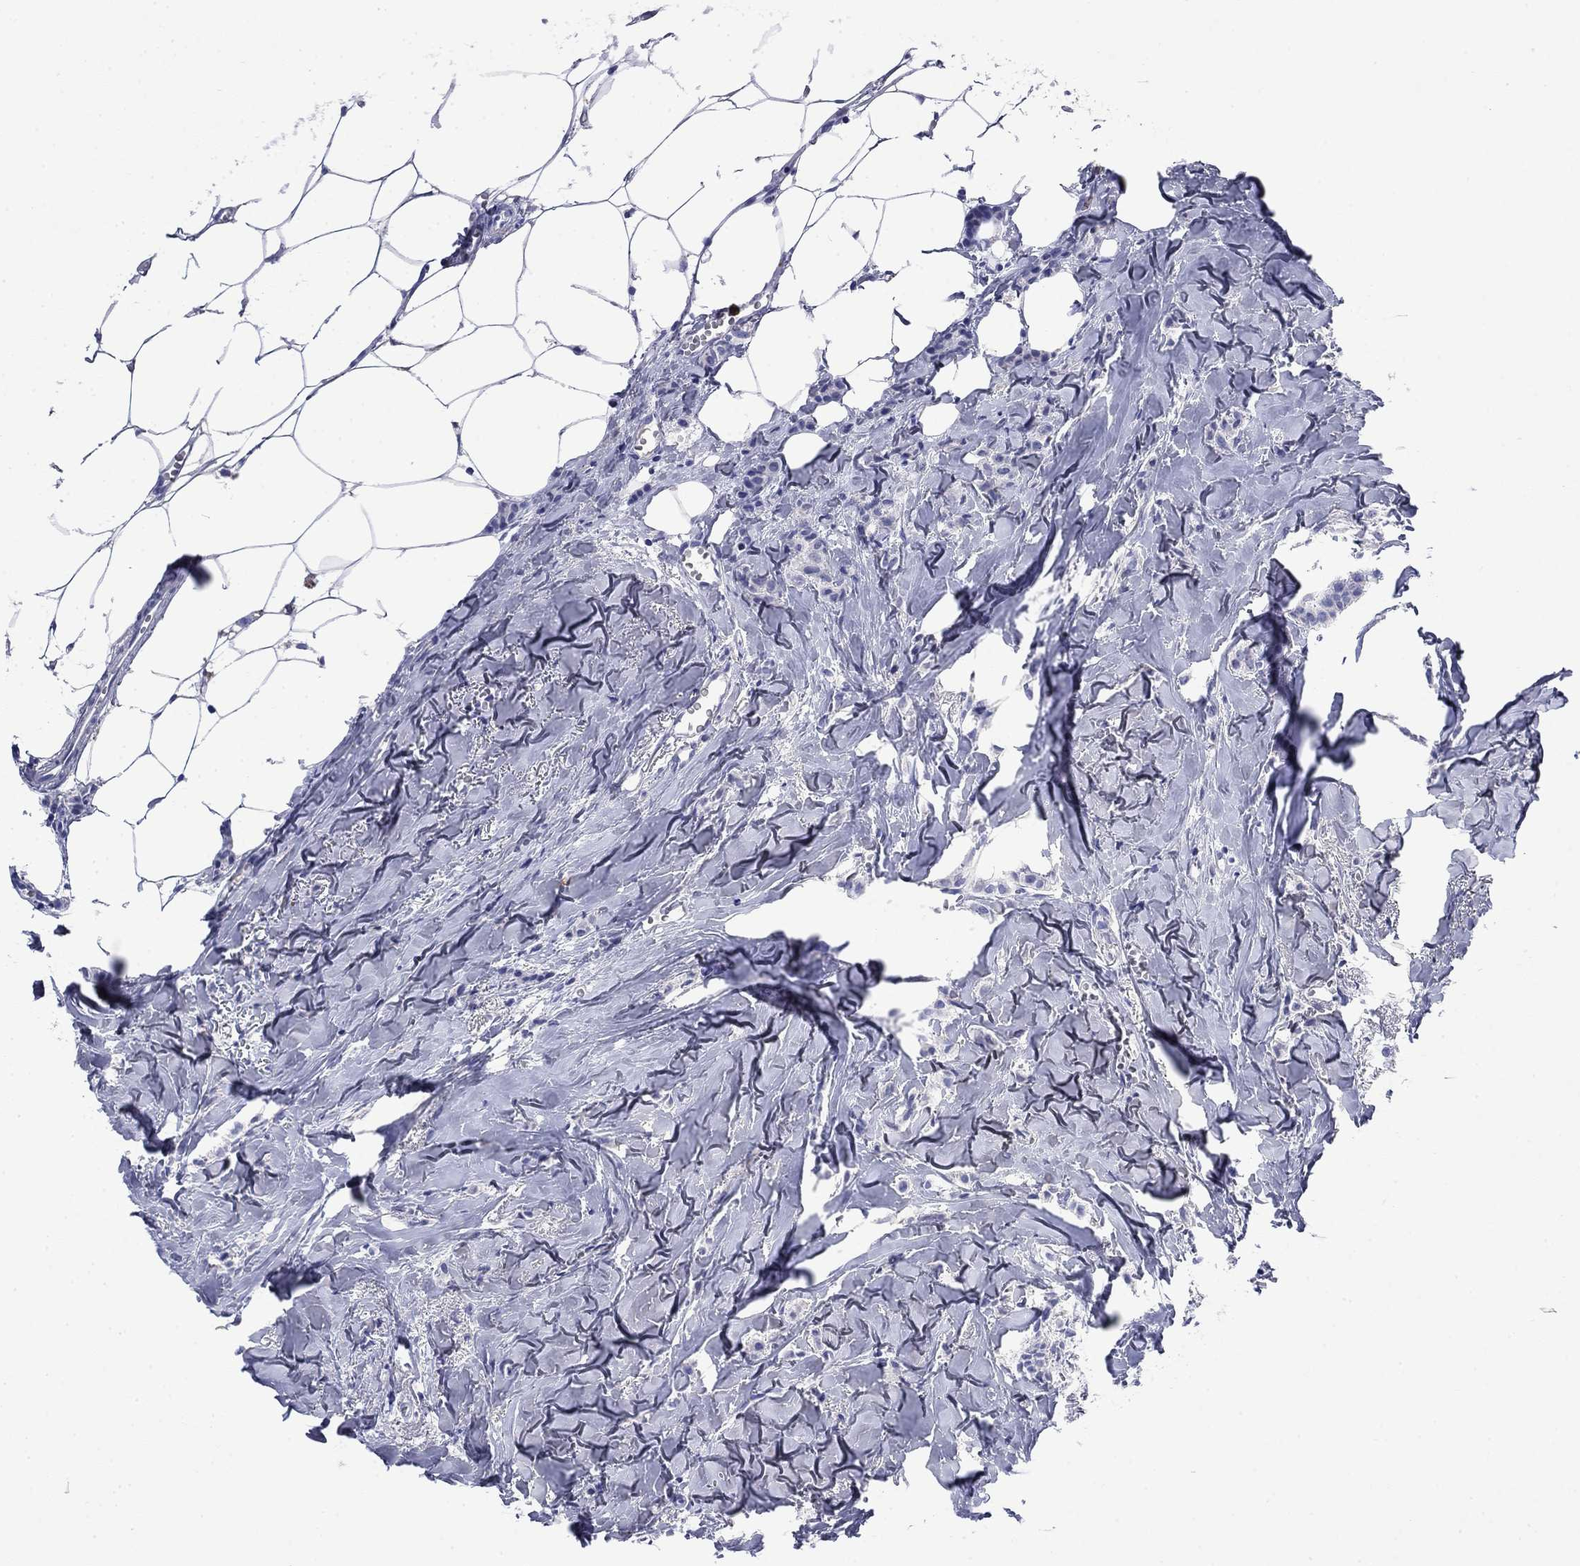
{"staining": {"intensity": "negative", "quantity": "none", "location": "none"}, "tissue": "breast cancer", "cell_type": "Tumor cells", "image_type": "cancer", "snomed": [{"axis": "morphology", "description": "Duct carcinoma"}, {"axis": "topography", "description": "Breast"}], "caption": "Immunohistochemical staining of human breast intraductal carcinoma exhibits no significant expression in tumor cells.", "gene": "TFR2", "patient": {"sex": "female", "age": 85}}